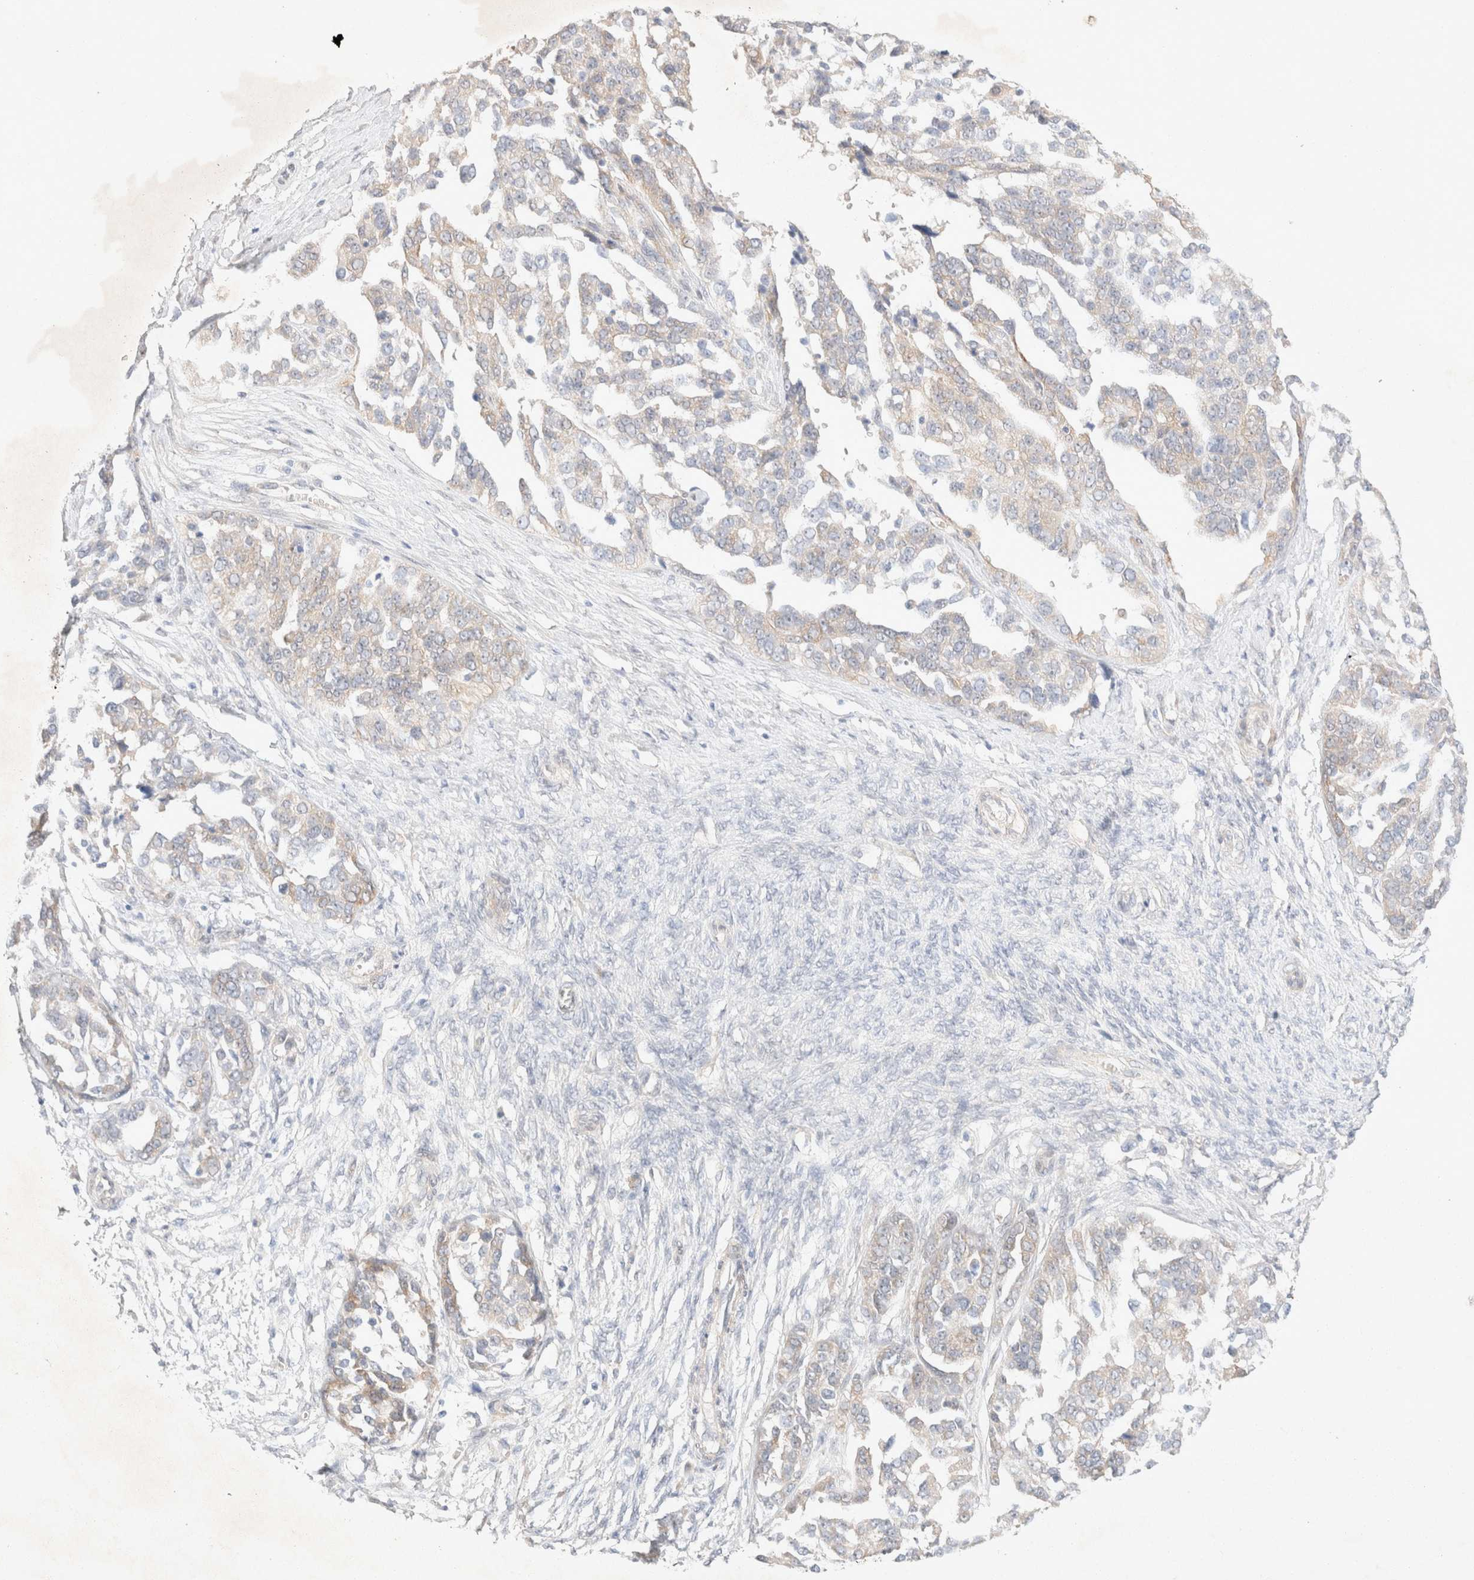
{"staining": {"intensity": "weak", "quantity": "25%-75%", "location": "cytoplasmic/membranous"}, "tissue": "ovarian cancer", "cell_type": "Tumor cells", "image_type": "cancer", "snomed": [{"axis": "morphology", "description": "Cystadenocarcinoma, serous, NOS"}, {"axis": "topography", "description": "Ovary"}], "caption": "Protein staining reveals weak cytoplasmic/membranous expression in about 25%-75% of tumor cells in ovarian serous cystadenocarcinoma.", "gene": "CSNK1E", "patient": {"sex": "female", "age": 44}}